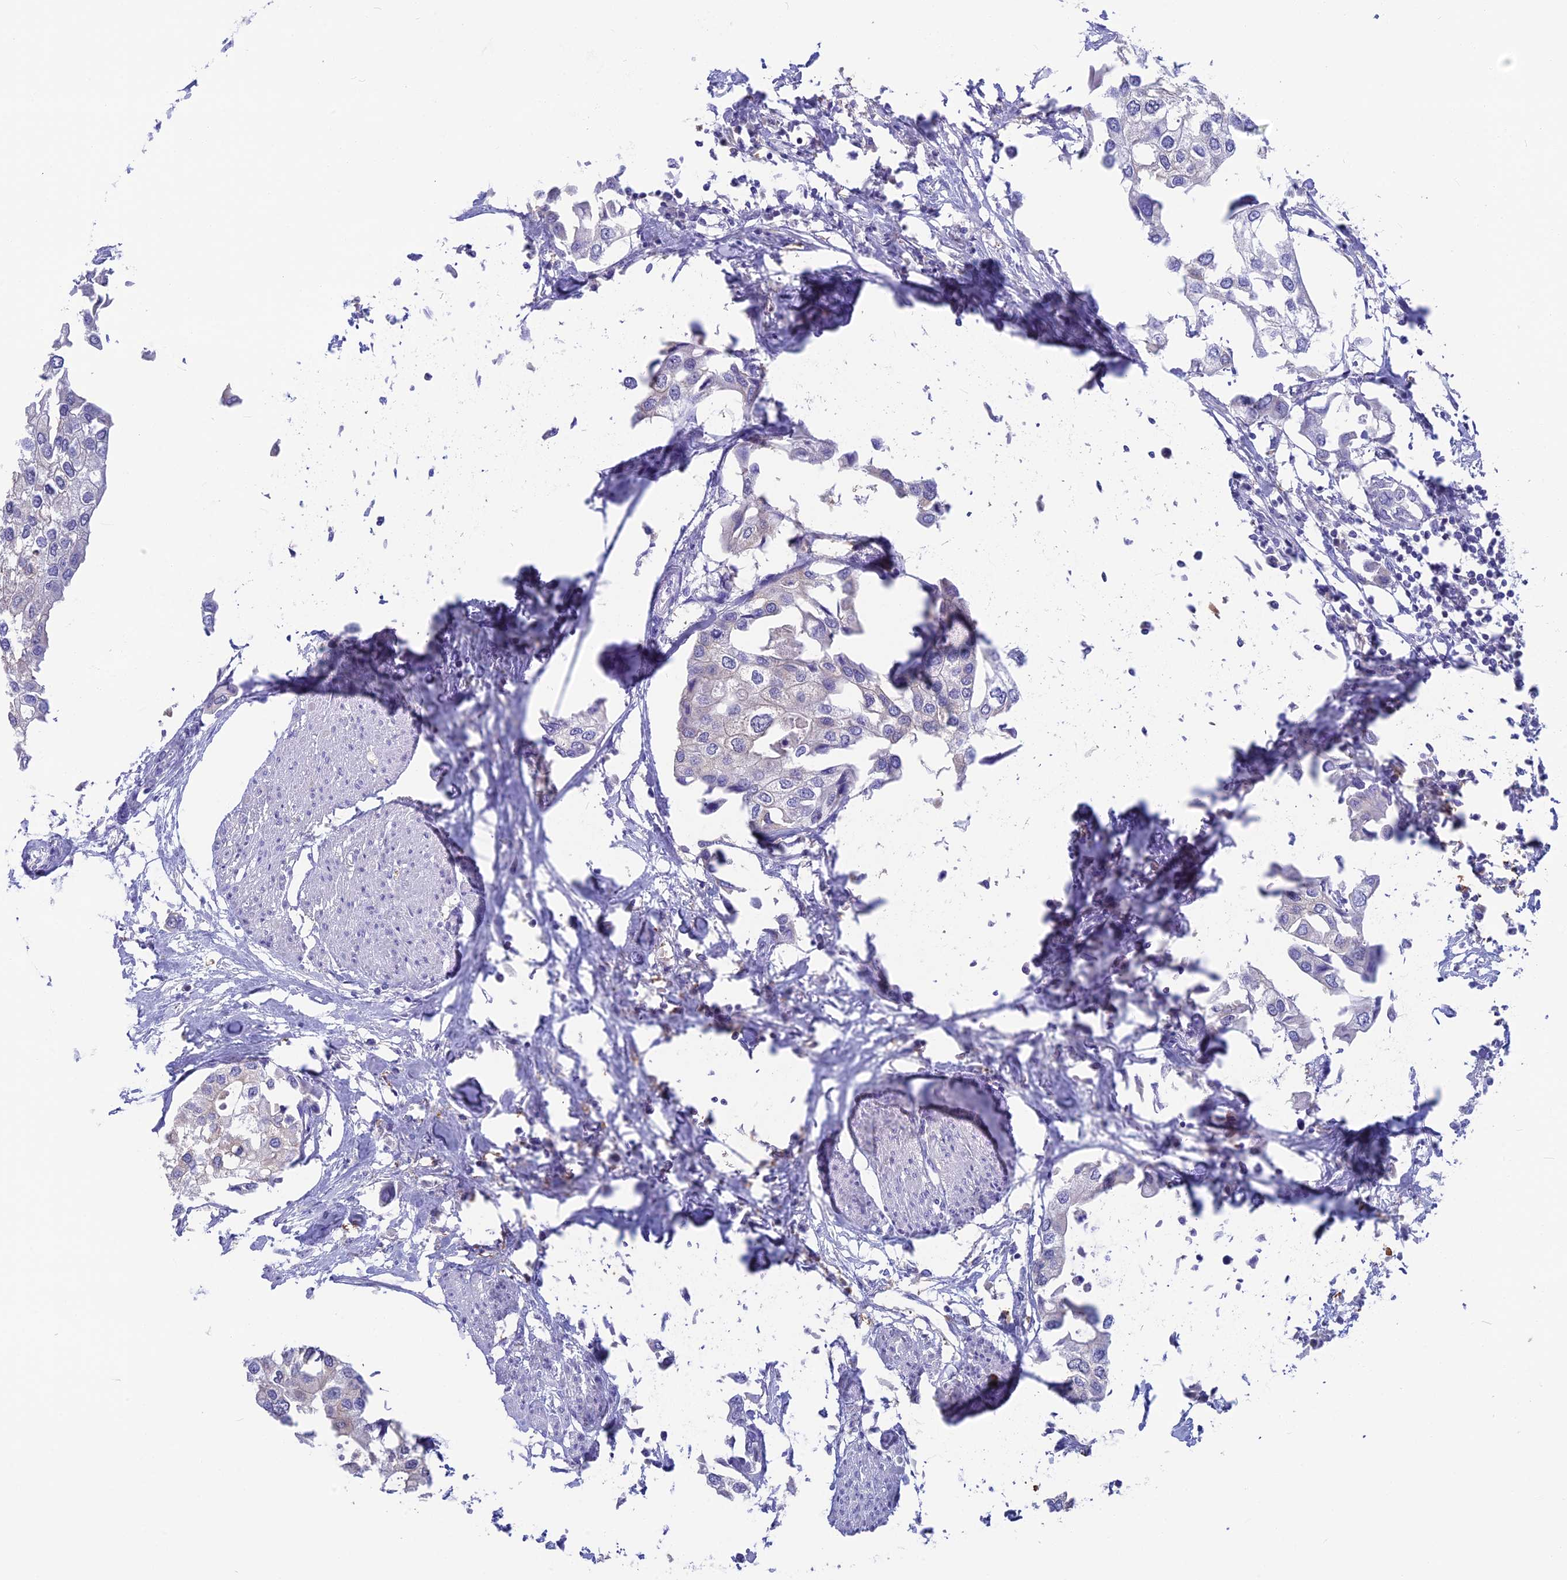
{"staining": {"intensity": "negative", "quantity": "none", "location": "none"}, "tissue": "urothelial cancer", "cell_type": "Tumor cells", "image_type": "cancer", "snomed": [{"axis": "morphology", "description": "Urothelial carcinoma, High grade"}, {"axis": "topography", "description": "Urinary bladder"}], "caption": "This is an immunohistochemistry (IHC) photomicrograph of human urothelial cancer. There is no staining in tumor cells.", "gene": "SNAP91", "patient": {"sex": "male", "age": 64}}